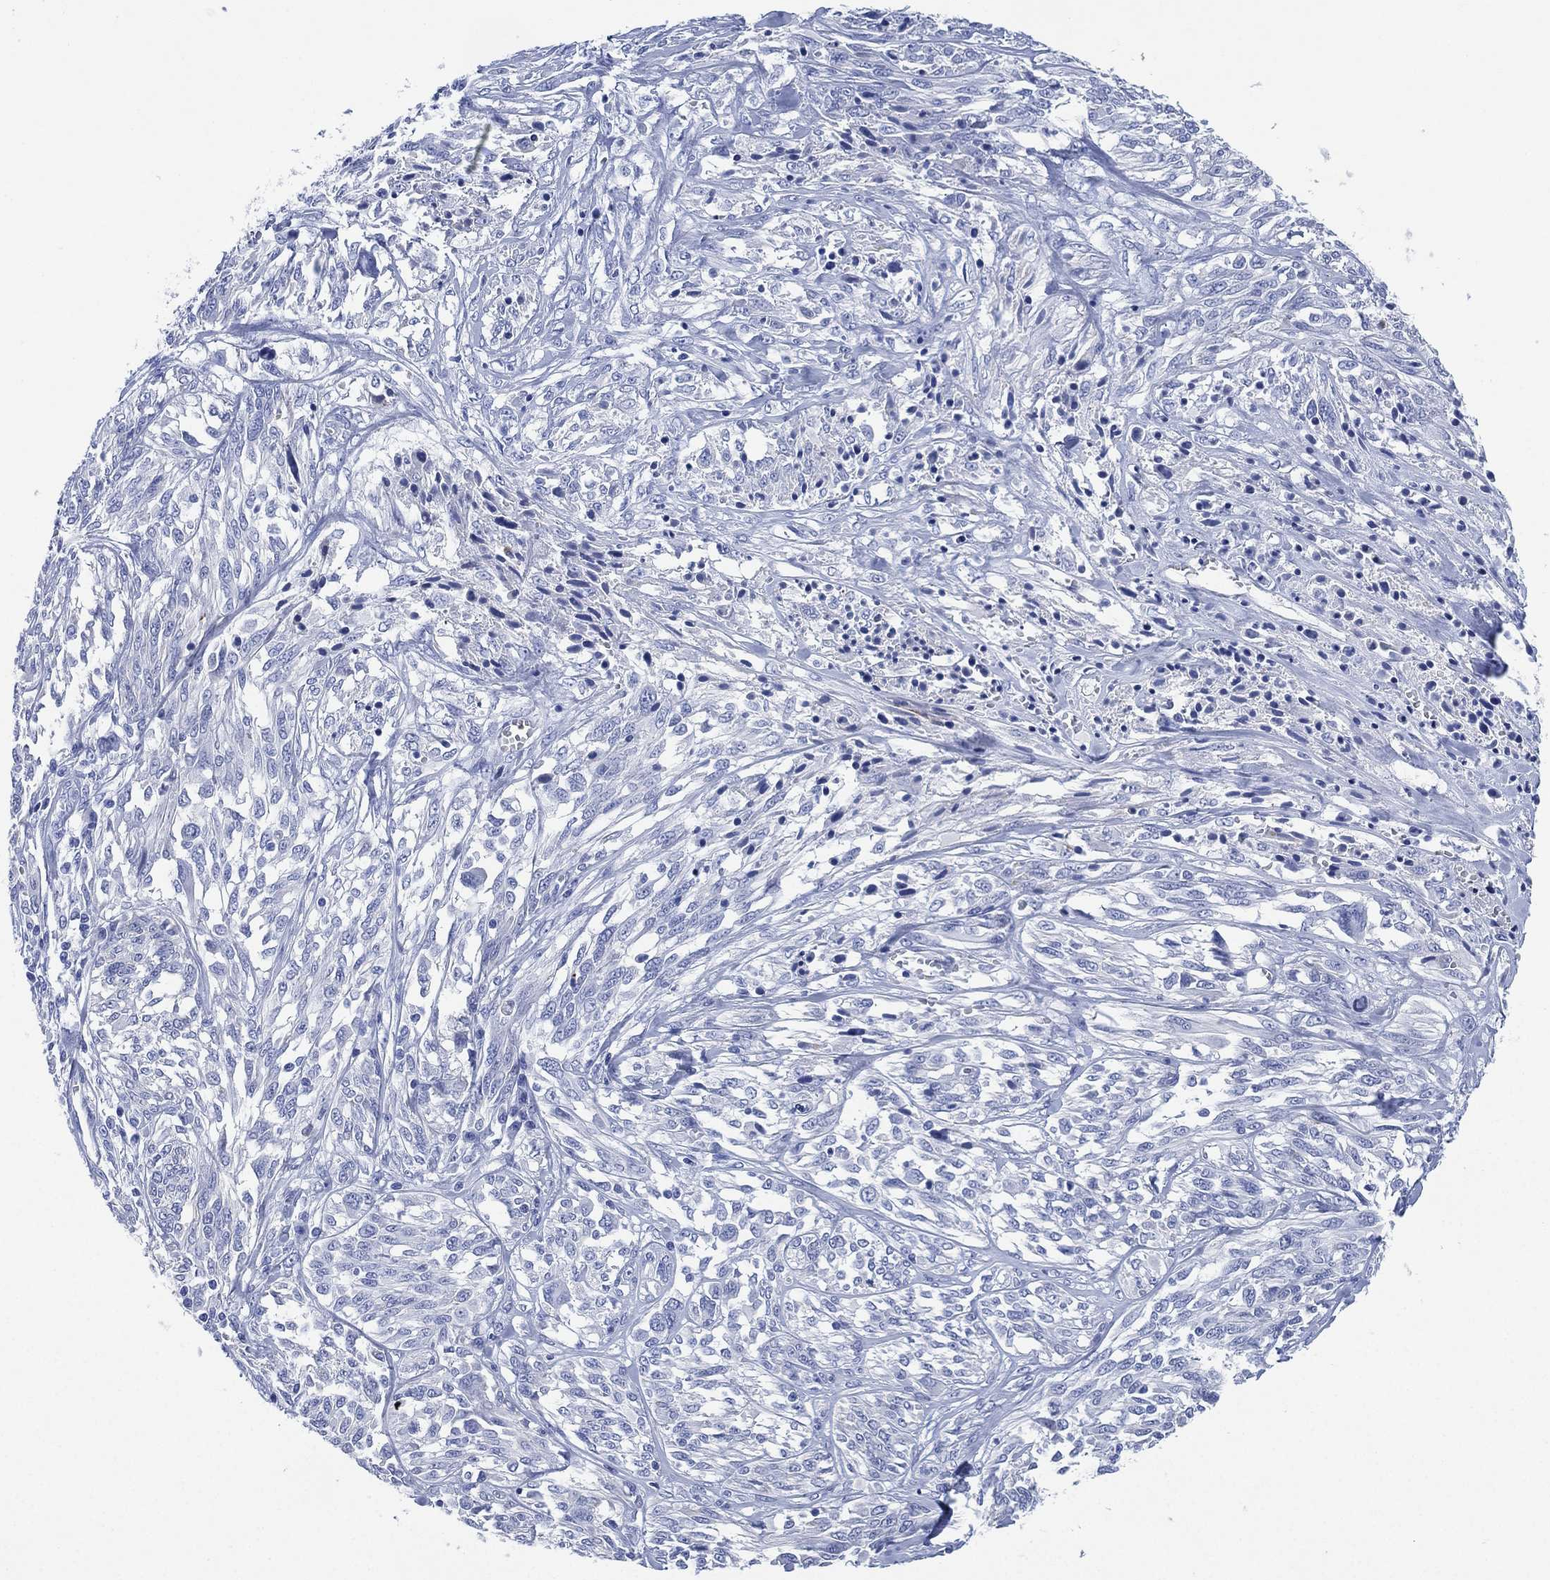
{"staining": {"intensity": "negative", "quantity": "none", "location": "none"}, "tissue": "melanoma", "cell_type": "Tumor cells", "image_type": "cancer", "snomed": [{"axis": "morphology", "description": "Malignant melanoma, NOS"}, {"axis": "topography", "description": "Skin"}], "caption": "DAB immunohistochemical staining of malignant melanoma shows no significant staining in tumor cells. The staining is performed using DAB (3,3'-diaminobenzidine) brown chromogen with nuclei counter-stained in using hematoxylin.", "gene": "SIGLECL1", "patient": {"sex": "female", "age": 91}}